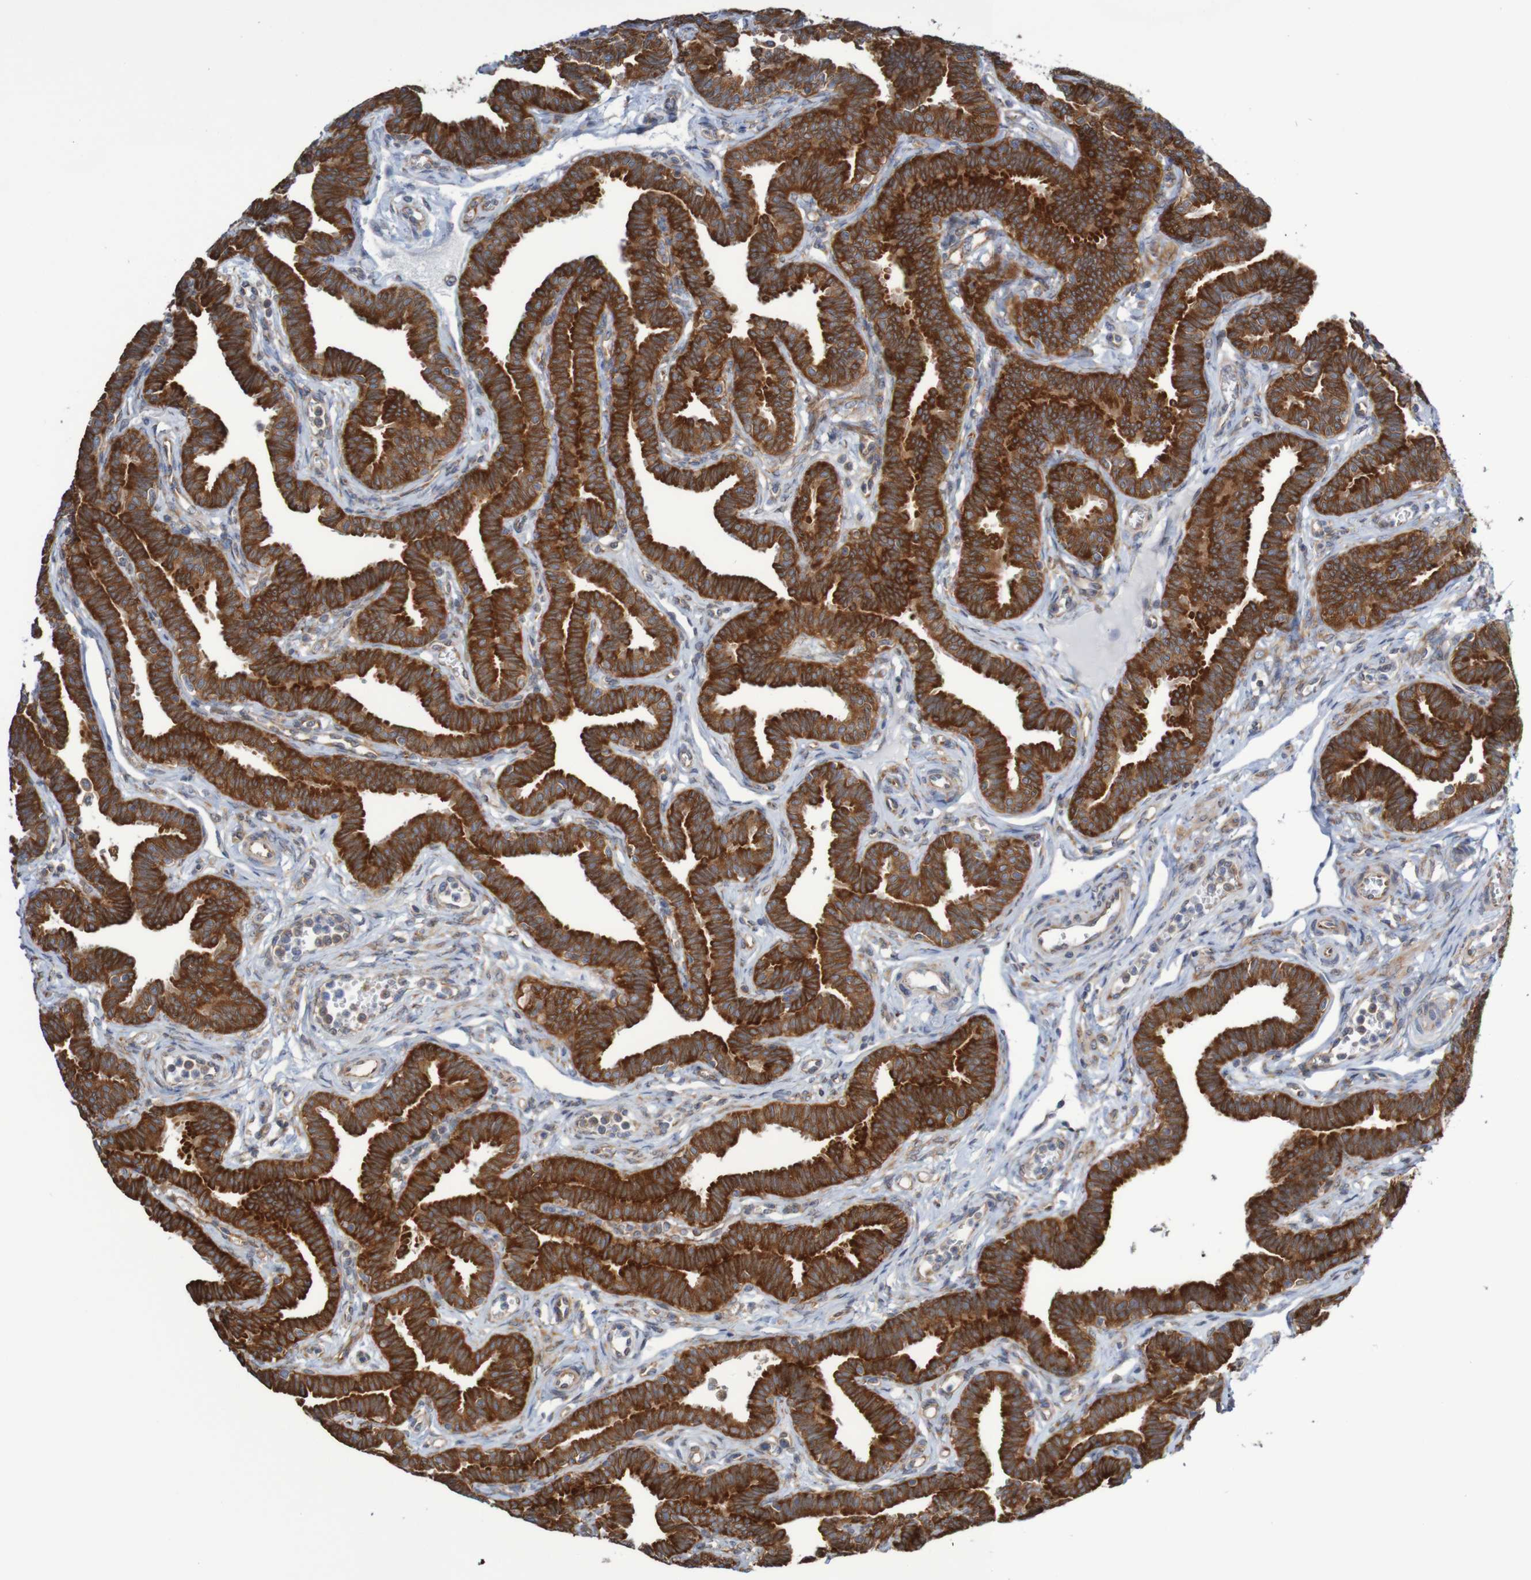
{"staining": {"intensity": "strong", "quantity": ">75%", "location": "cytoplasmic/membranous"}, "tissue": "fallopian tube", "cell_type": "Glandular cells", "image_type": "normal", "snomed": [{"axis": "morphology", "description": "Normal tissue, NOS"}, {"axis": "topography", "description": "Fallopian tube"}, {"axis": "topography", "description": "Ovary"}], "caption": "A photomicrograph of human fallopian tube stained for a protein displays strong cytoplasmic/membranous brown staining in glandular cells. (brown staining indicates protein expression, while blue staining denotes nuclei).", "gene": "LRRC47", "patient": {"sex": "female", "age": 23}}